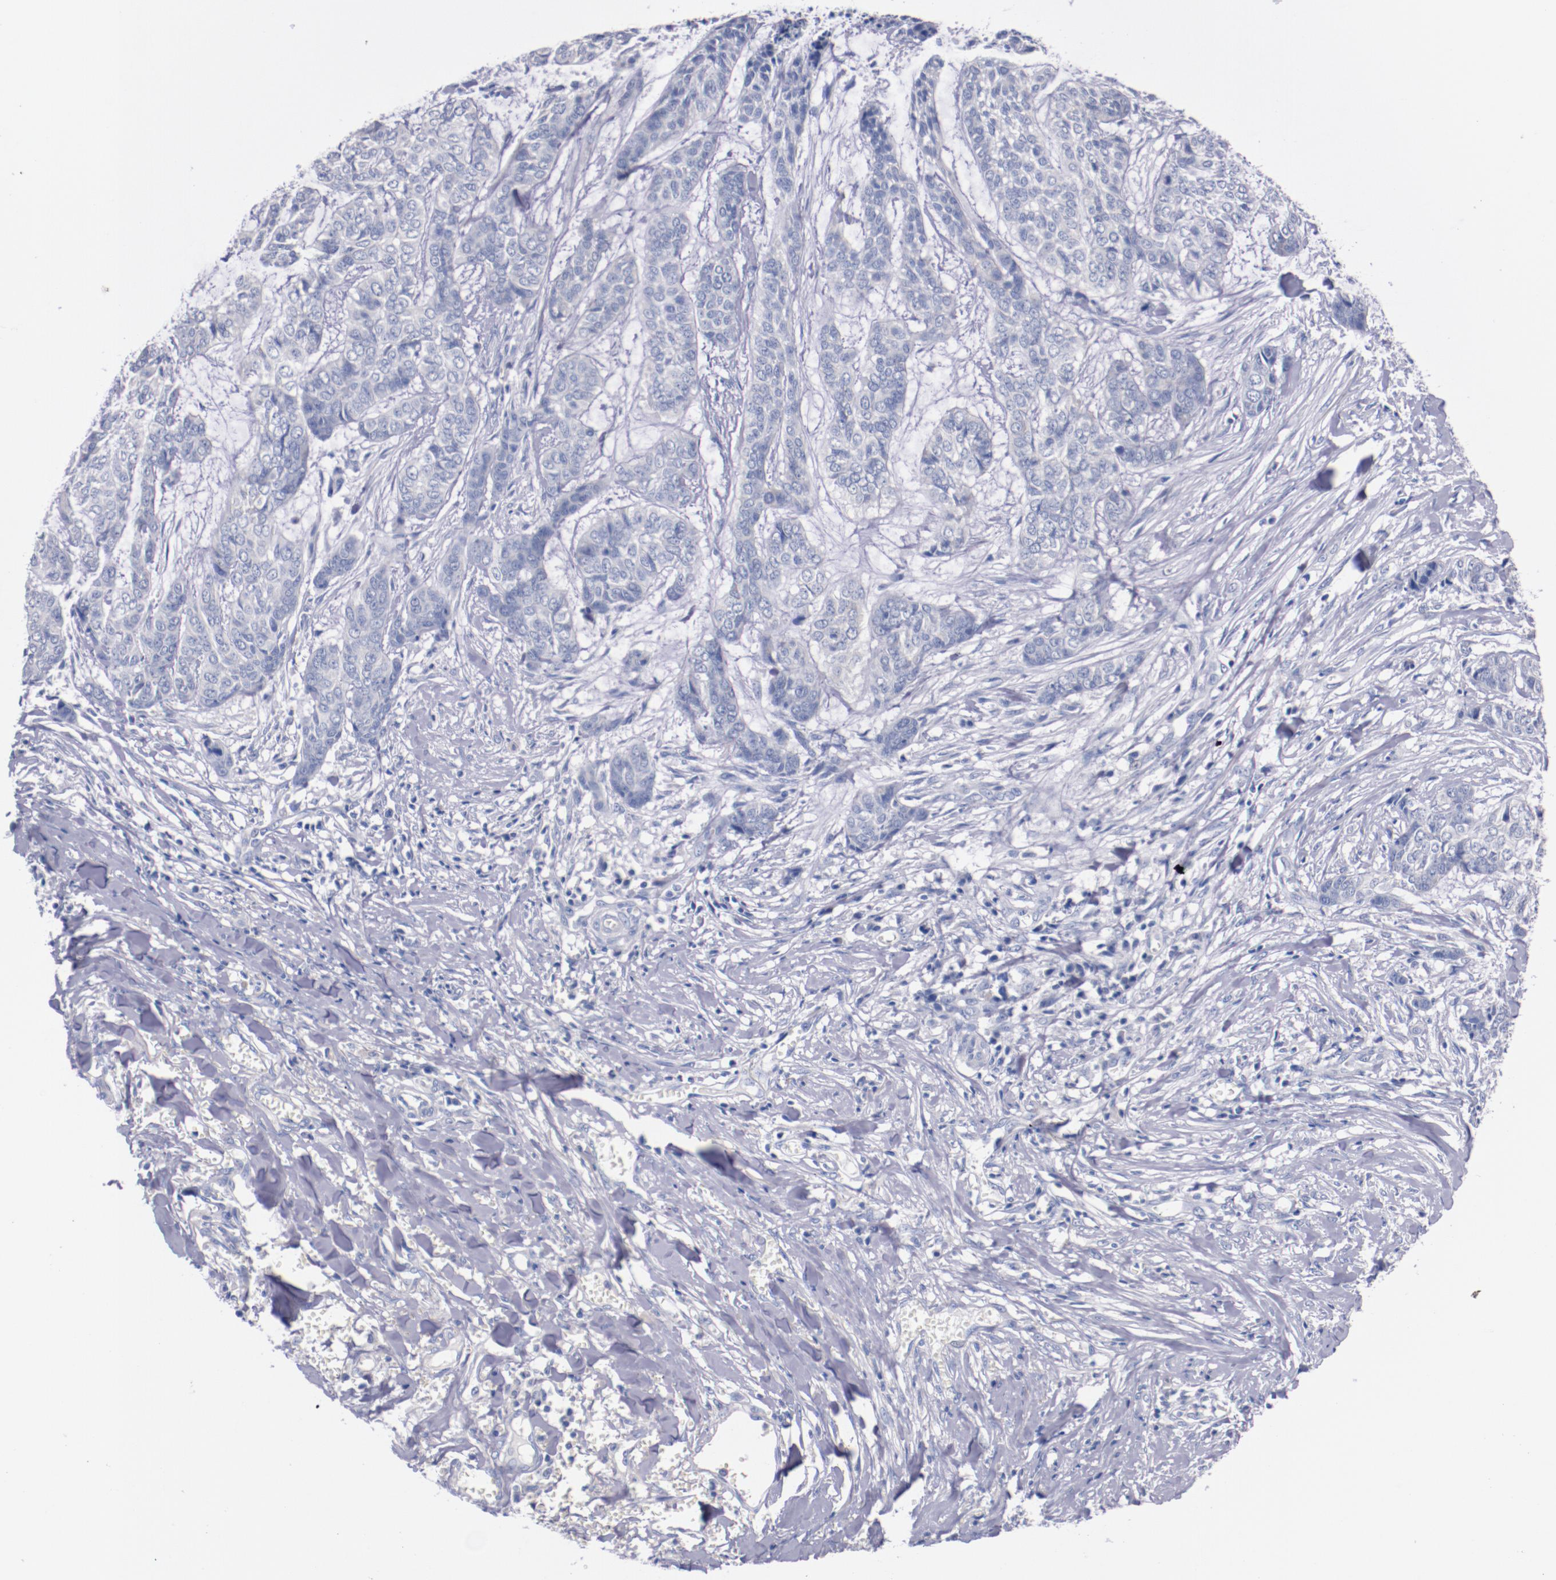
{"staining": {"intensity": "negative", "quantity": "none", "location": "none"}, "tissue": "skin cancer", "cell_type": "Tumor cells", "image_type": "cancer", "snomed": [{"axis": "morphology", "description": "Basal cell carcinoma"}, {"axis": "topography", "description": "Skin"}], "caption": "Histopathology image shows no protein positivity in tumor cells of skin cancer tissue.", "gene": "CNTNAP2", "patient": {"sex": "female", "age": 64}}